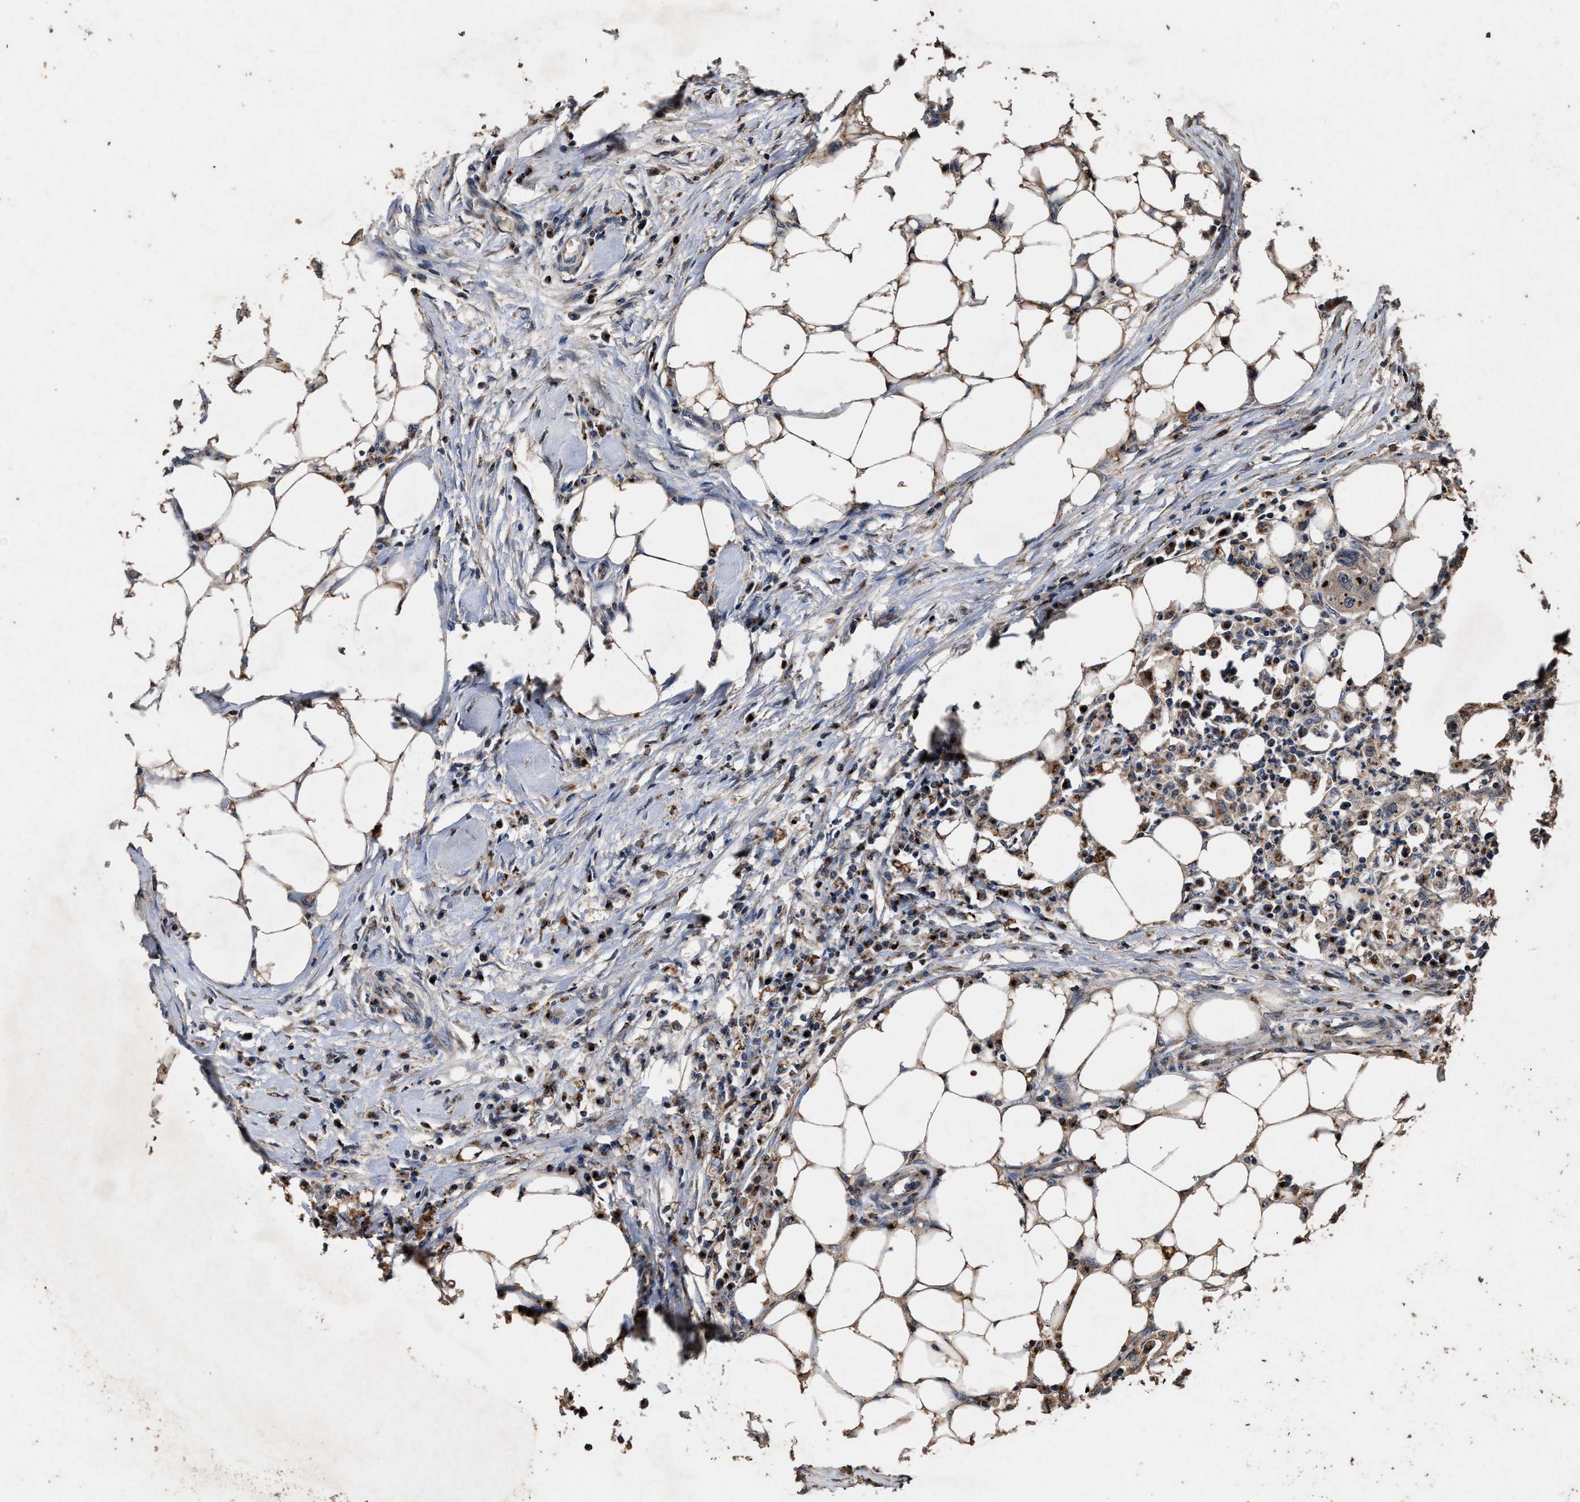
{"staining": {"intensity": "moderate", "quantity": ">75%", "location": "cytoplasmic/membranous"}, "tissue": "colorectal cancer", "cell_type": "Tumor cells", "image_type": "cancer", "snomed": [{"axis": "morphology", "description": "Adenocarcinoma, NOS"}, {"axis": "topography", "description": "Colon"}], "caption": "IHC histopathology image of neoplastic tissue: colorectal cancer stained using immunohistochemistry (IHC) reveals medium levels of moderate protein expression localized specifically in the cytoplasmic/membranous of tumor cells, appearing as a cytoplasmic/membranous brown color.", "gene": "TPST2", "patient": {"sex": "male", "age": 71}}